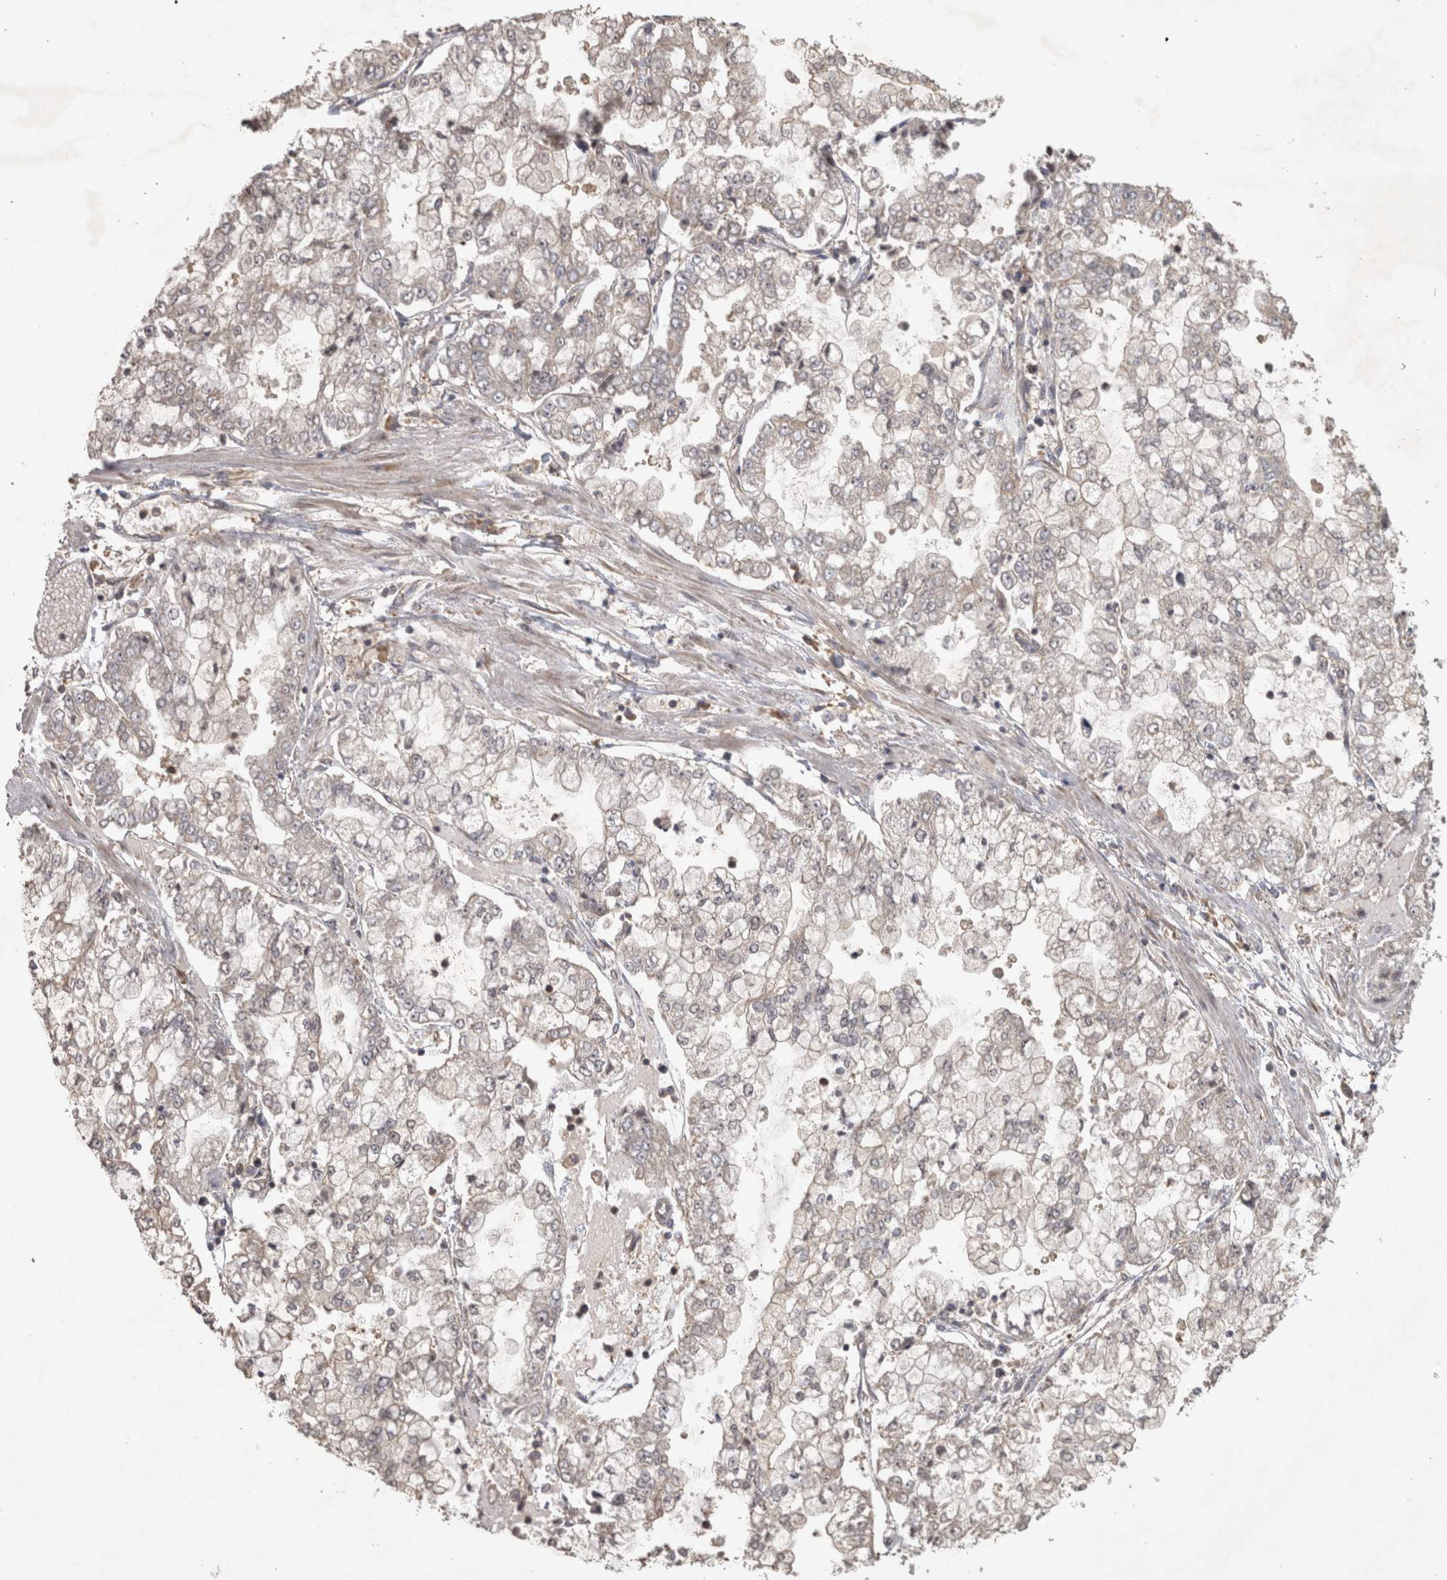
{"staining": {"intensity": "negative", "quantity": "none", "location": "none"}, "tissue": "stomach cancer", "cell_type": "Tumor cells", "image_type": "cancer", "snomed": [{"axis": "morphology", "description": "Adenocarcinoma, NOS"}, {"axis": "topography", "description": "Stomach"}], "caption": "An immunohistochemistry (IHC) histopathology image of adenocarcinoma (stomach) is shown. There is no staining in tumor cells of adenocarcinoma (stomach).", "gene": "MICU3", "patient": {"sex": "male", "age": 76}}